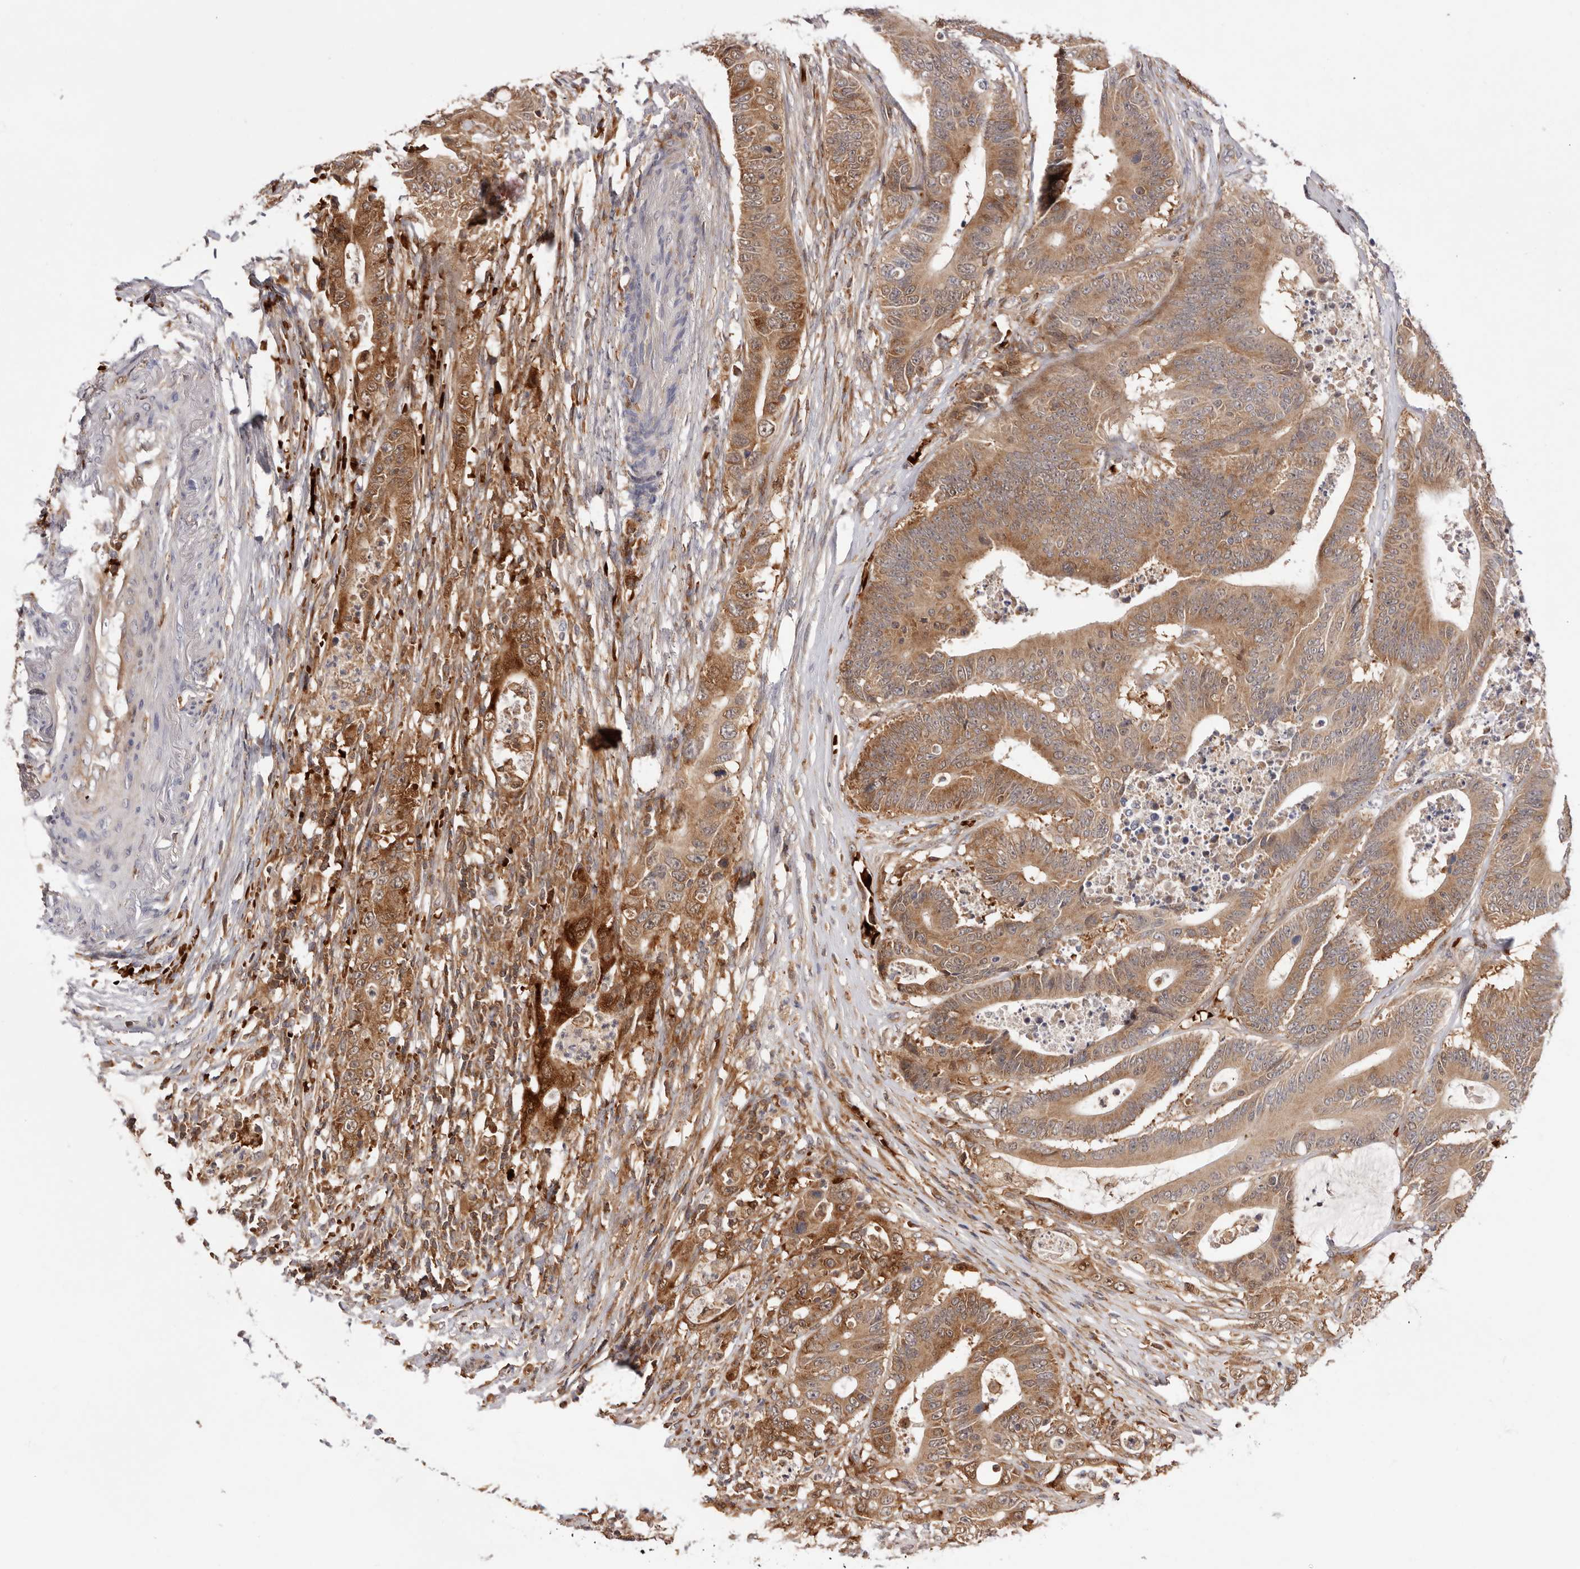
{"staining": {"intensity": "moderate", "quantity": ">75%", "location": "cytoplasmic/membranous"}, "tissue": "colorectal cancer", "cell_type": "Tumor cells", "image_type": "cancer", "snomed": [{"axis": "morphology", "description": "Adenocarcinoma, NOS"}, {"axis": "topography", "description": "Colon"}], "caption": "Immunohistochemical staining of adenocarcinoma (colorectal) reveals medium levels of moderate cytoplasmic/membranous protein staining in about >75% of tumor cells.", "gene": "RNF213", "patient": {"sex": "male", "age": 83}}